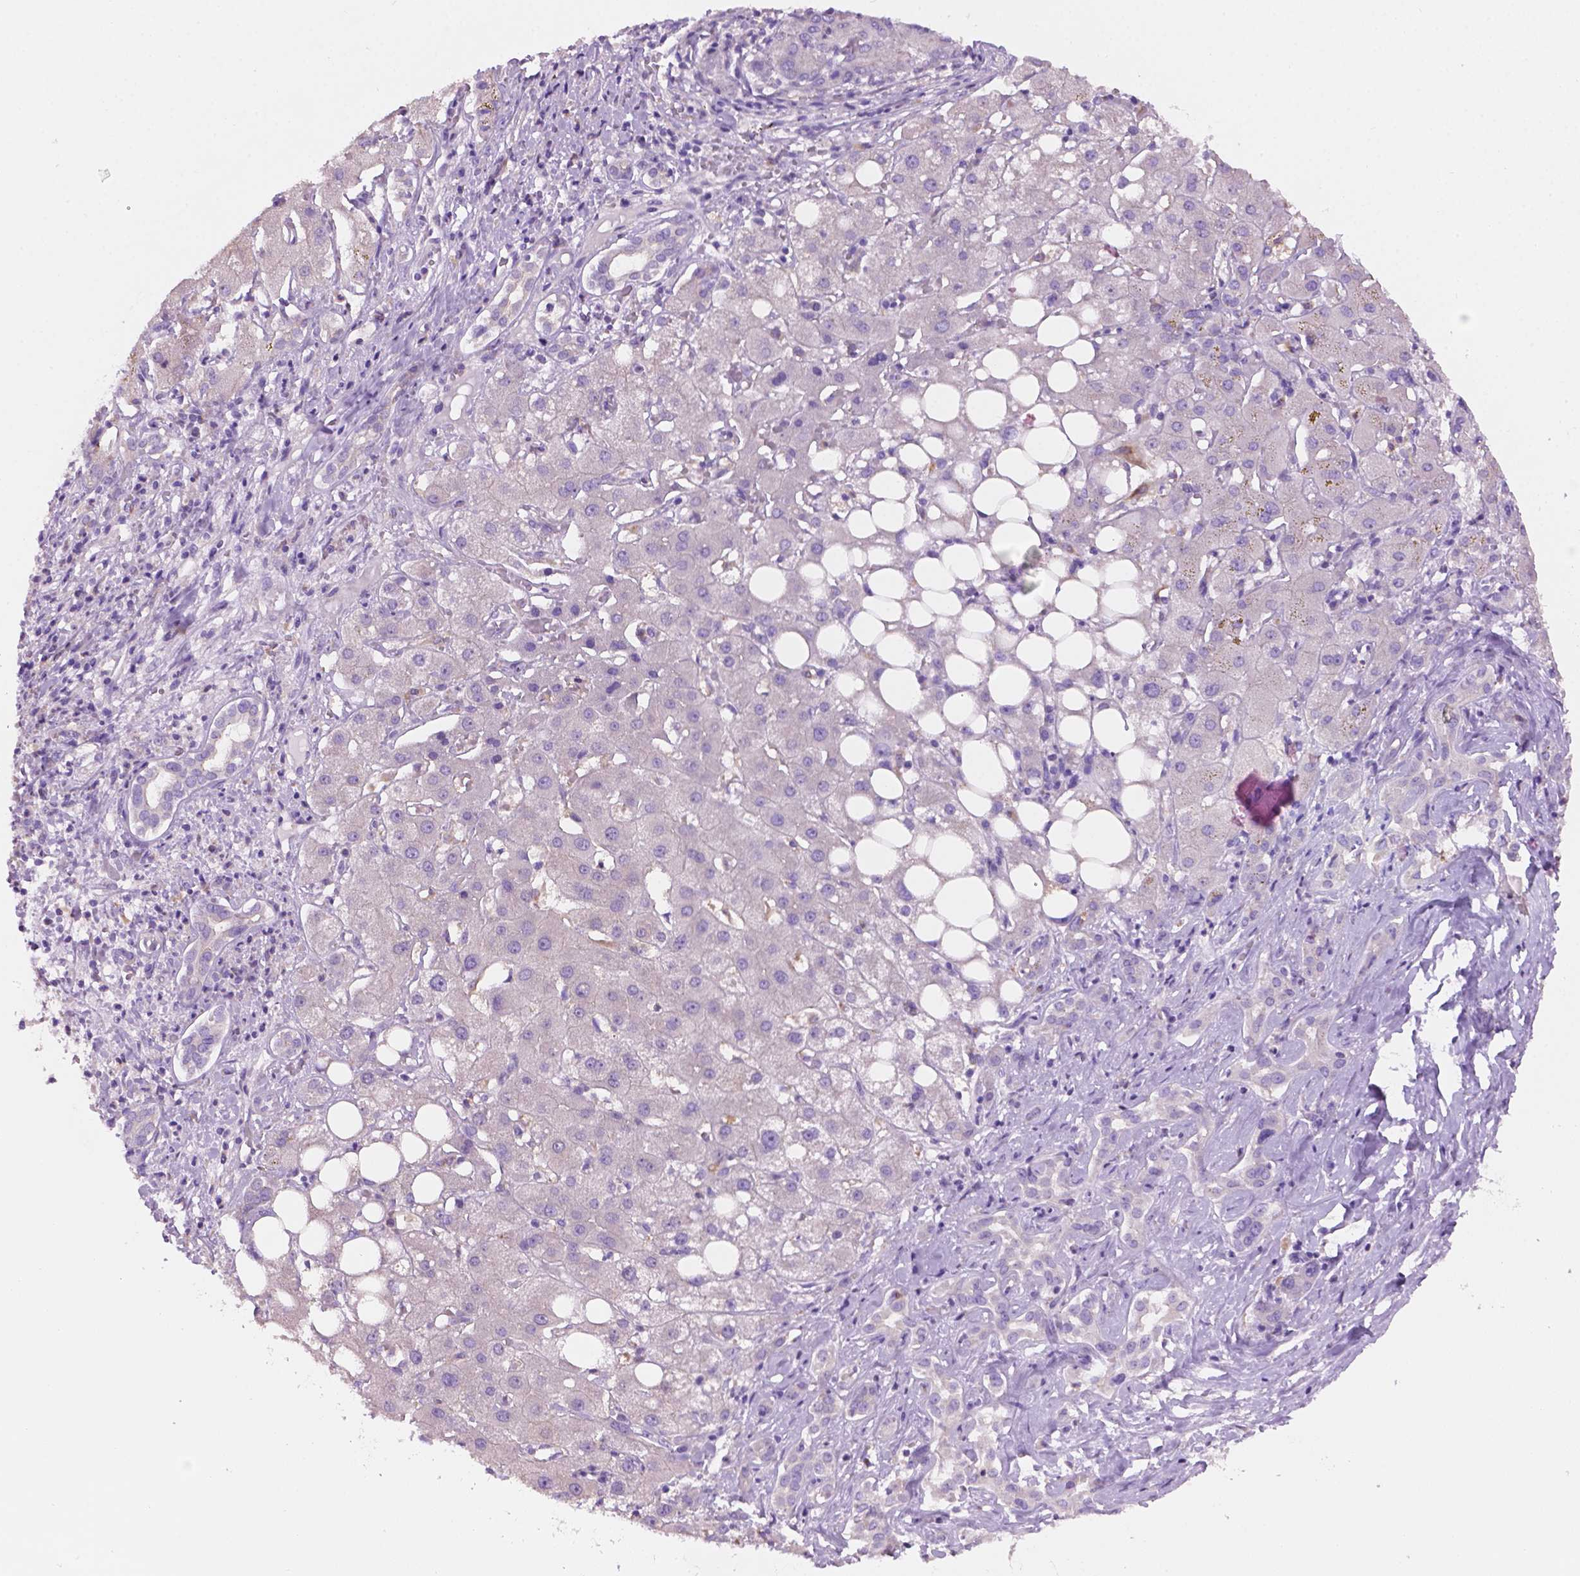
{"staining": {"intensity": "negative", "quantity": "none", "location": "none"}, "tissue": "liver cancer", "cell_type": "Tumor cells", "image_type": "cancer", "snomed": [{"axis": "morphology", "description": "Carcinoma, Hepatocellular, NOS"}, {"axis": "topography", "description": "Liver"}], "caption": "This is an immunohistochemistry (IHC) micrograph of liver cancer. There is no expression in tumor cells.", "gene": "CDH7", "patient": {"sex": "male", "age": 65}}